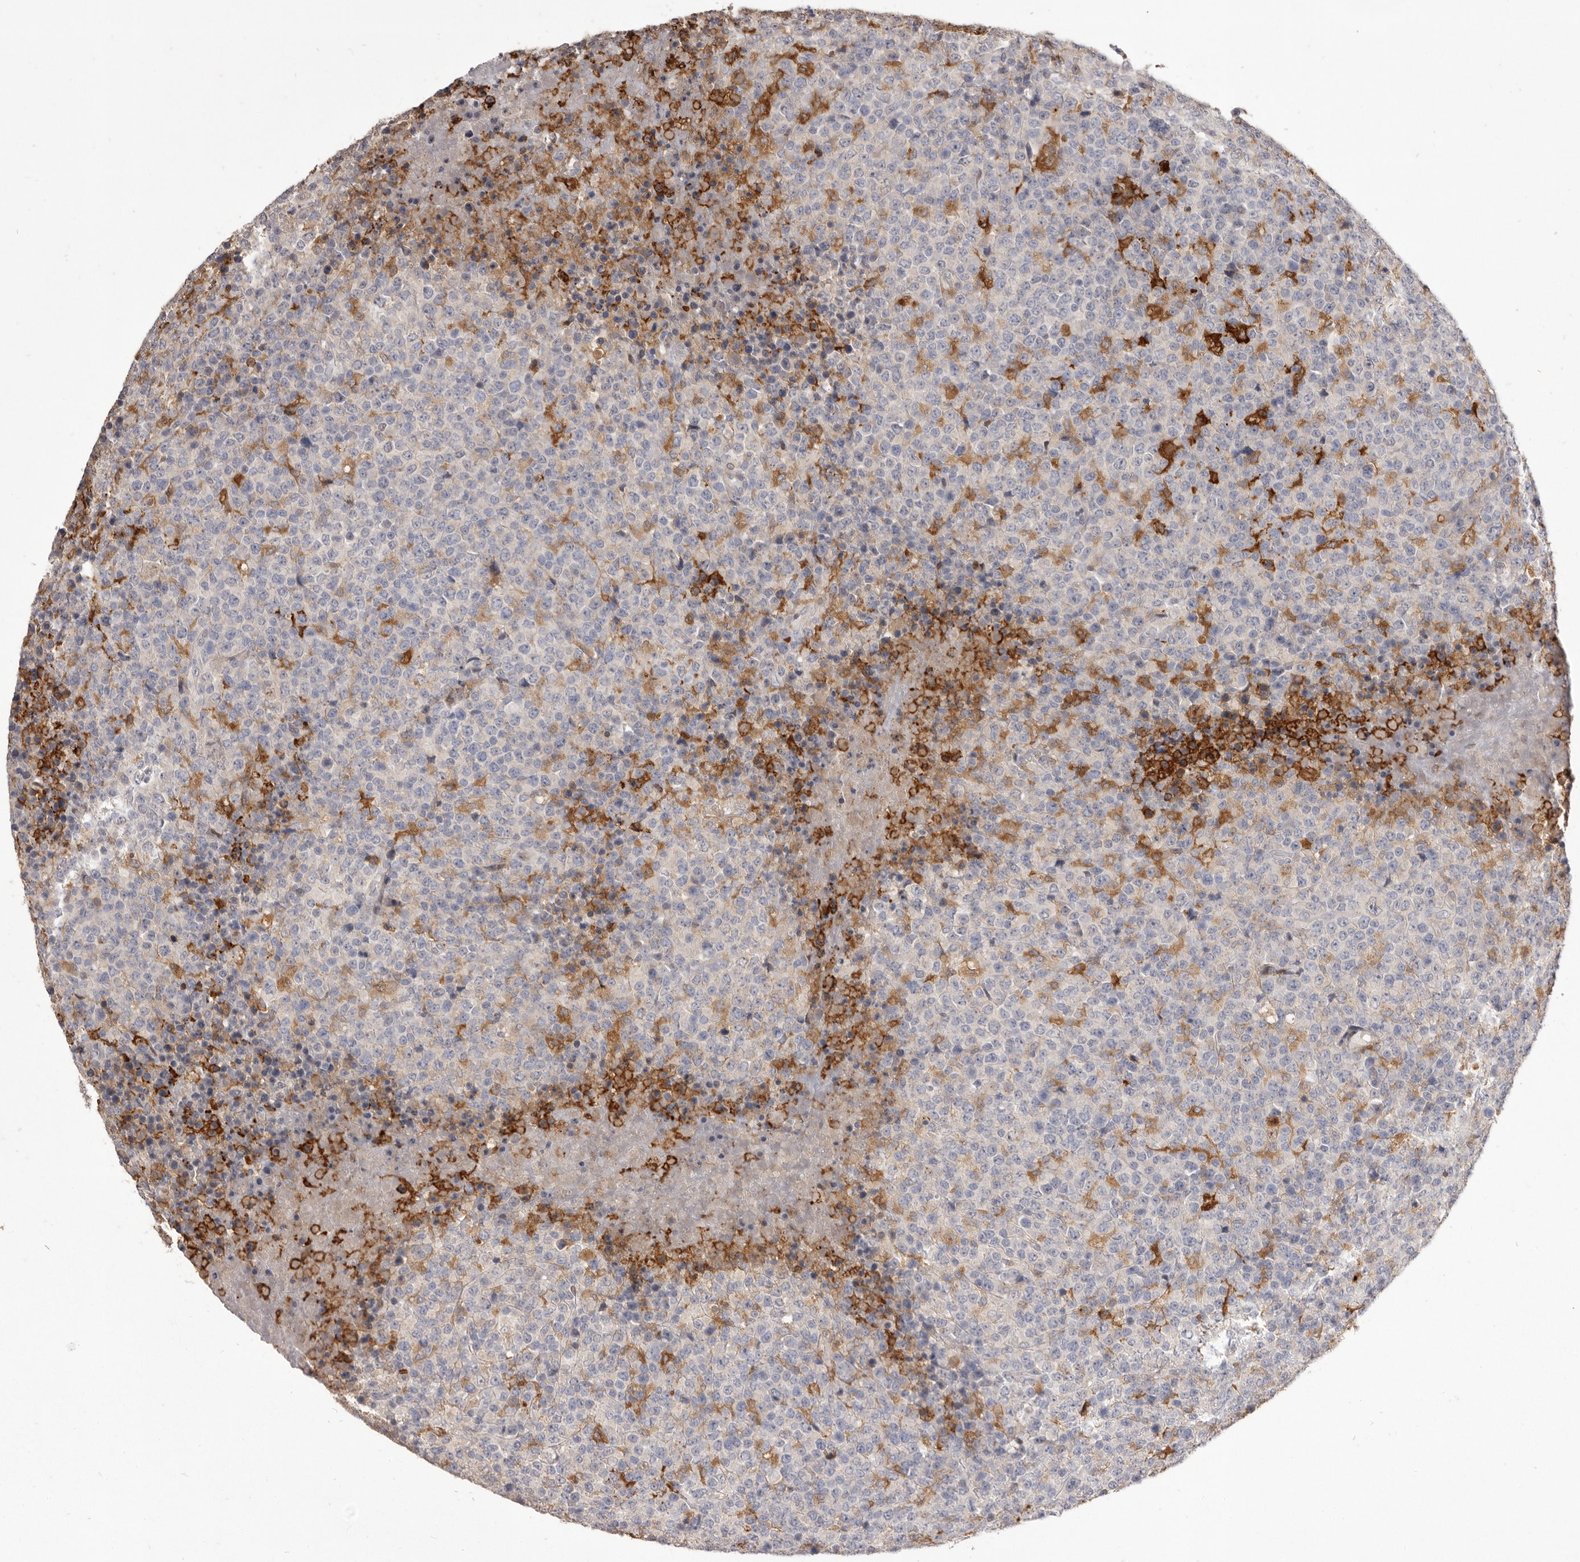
{"staining": {"intensity": "negative", "quantity": "none", "location": "none"}, "tissue": "lymphoma", "cell_type": "Tumor cells", "image_type": "cancer", "snomed": [{"axis": "morphology", "description": "Malignant lymphoma, non-Hodgkin's type, High grade"}, {"axis": "topography", "description": "Lymph node"}], "caption": "Immunohistochemistry micrograph of human malignant lymphoma, non-Hodgkin's type (high-grade) stained for a protein (brown), which displays no positivity in tumor cells. The staining was performed using DAB to visualize the protein expression in brown, while the nuclei were stained in blue with hematoxylin (Magnification: 20x).", "gene": "VPS45", "patient": {"sex": "male", "age": 13}}